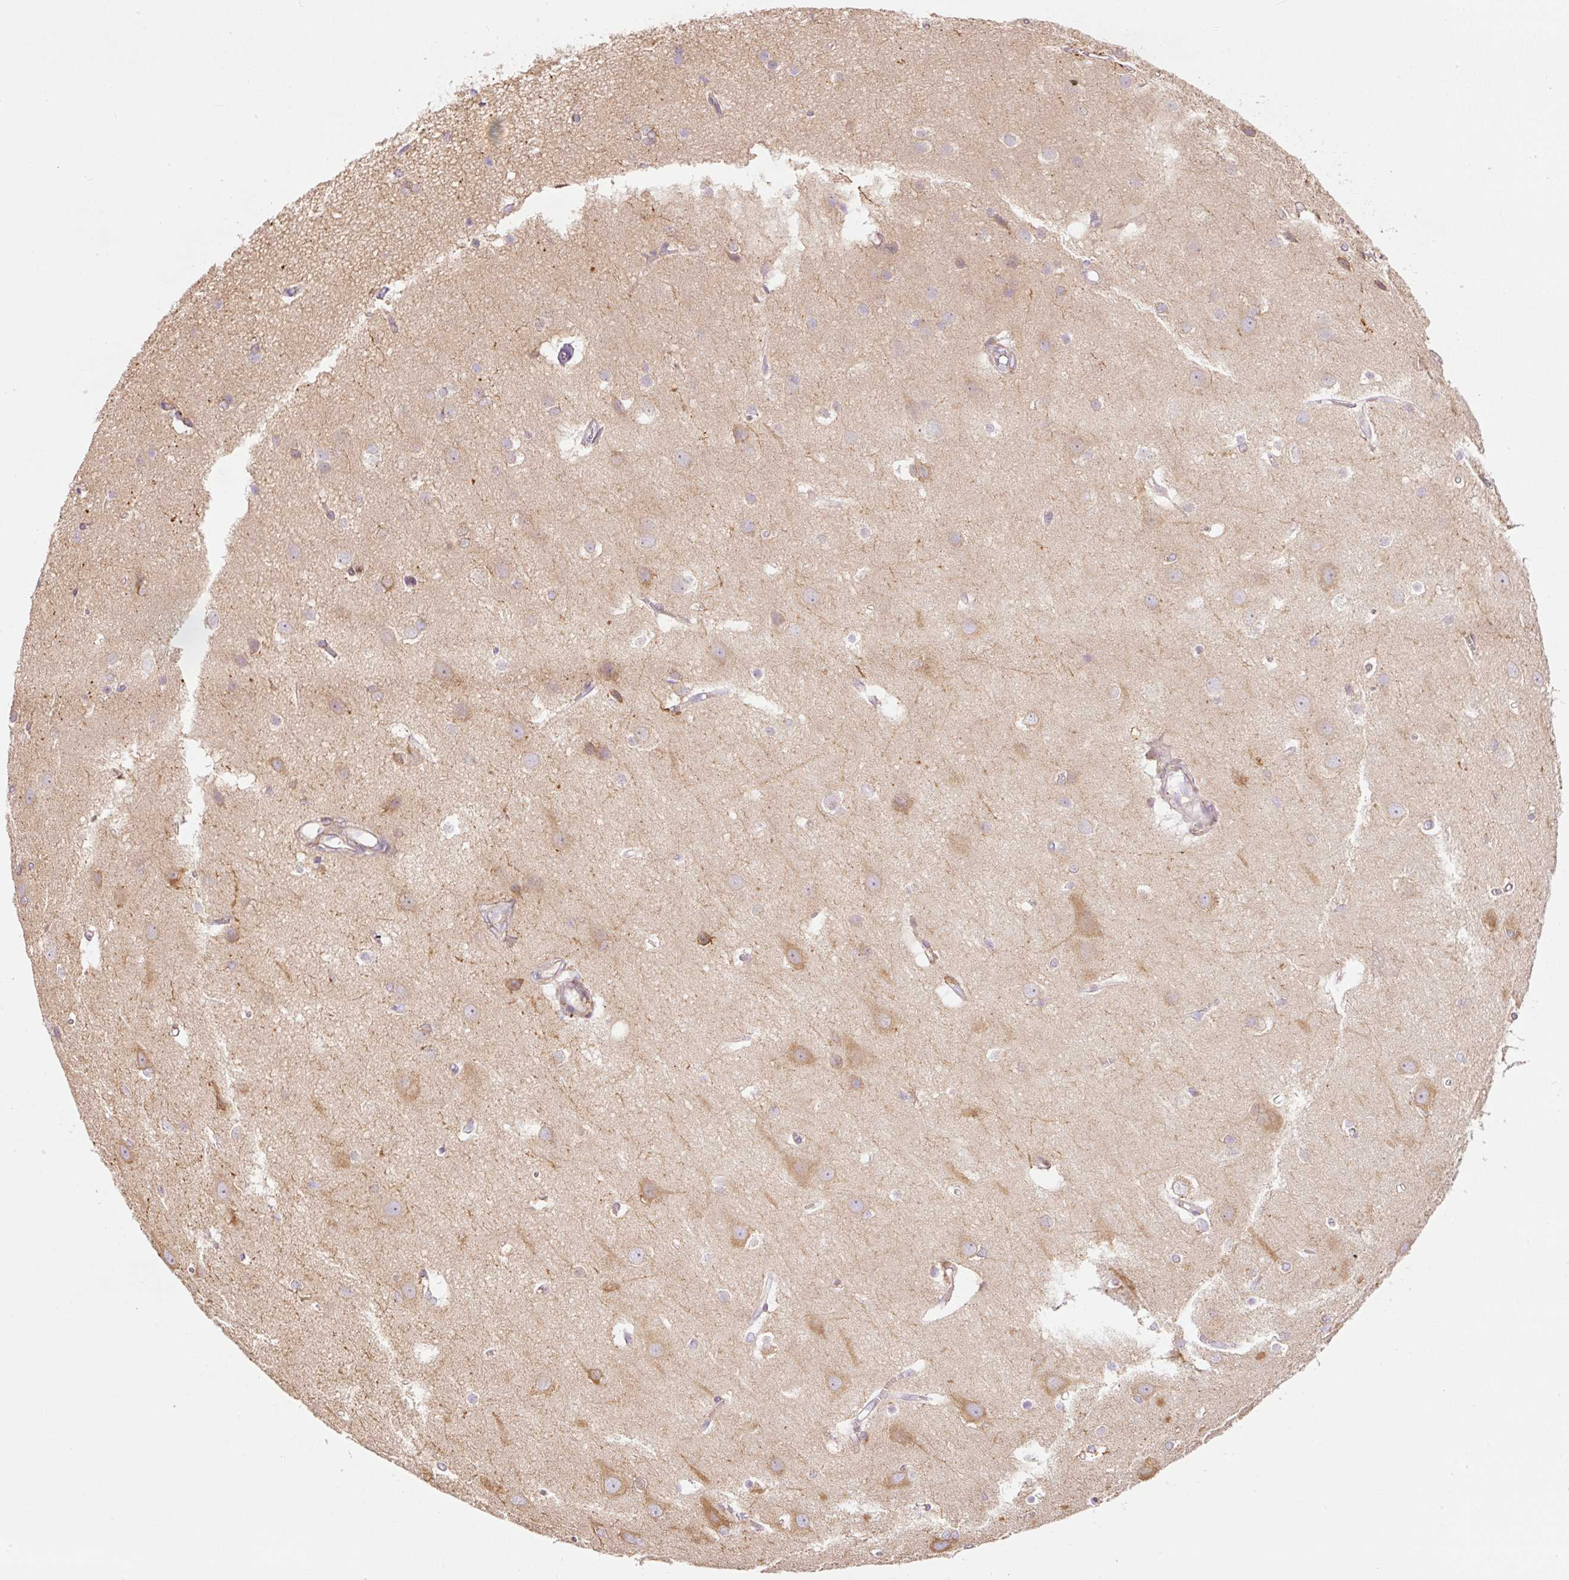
{"staining": {"intensity": "weak", "quantity": ">75%", "location": "cytoplasmic/membranous"}, "tissue": "cerebral cortex", "cell_type": "Endothelial cells", "image_type": "normal", "snomed": [{"axis": "morphology", "description": "Normal tissue, NOS"}, {"axis": "topography", "description": "Cerebral cortex"}], "caption": "This image displays immunohistochemistry (IHC) staining of normal human cerebral cortex, with low weak cytoplasmic/membranous positivity in about >75% of endothelial cells.", "gene": "TMEM8B", "patient": {"sex": "male", "age": 37}}